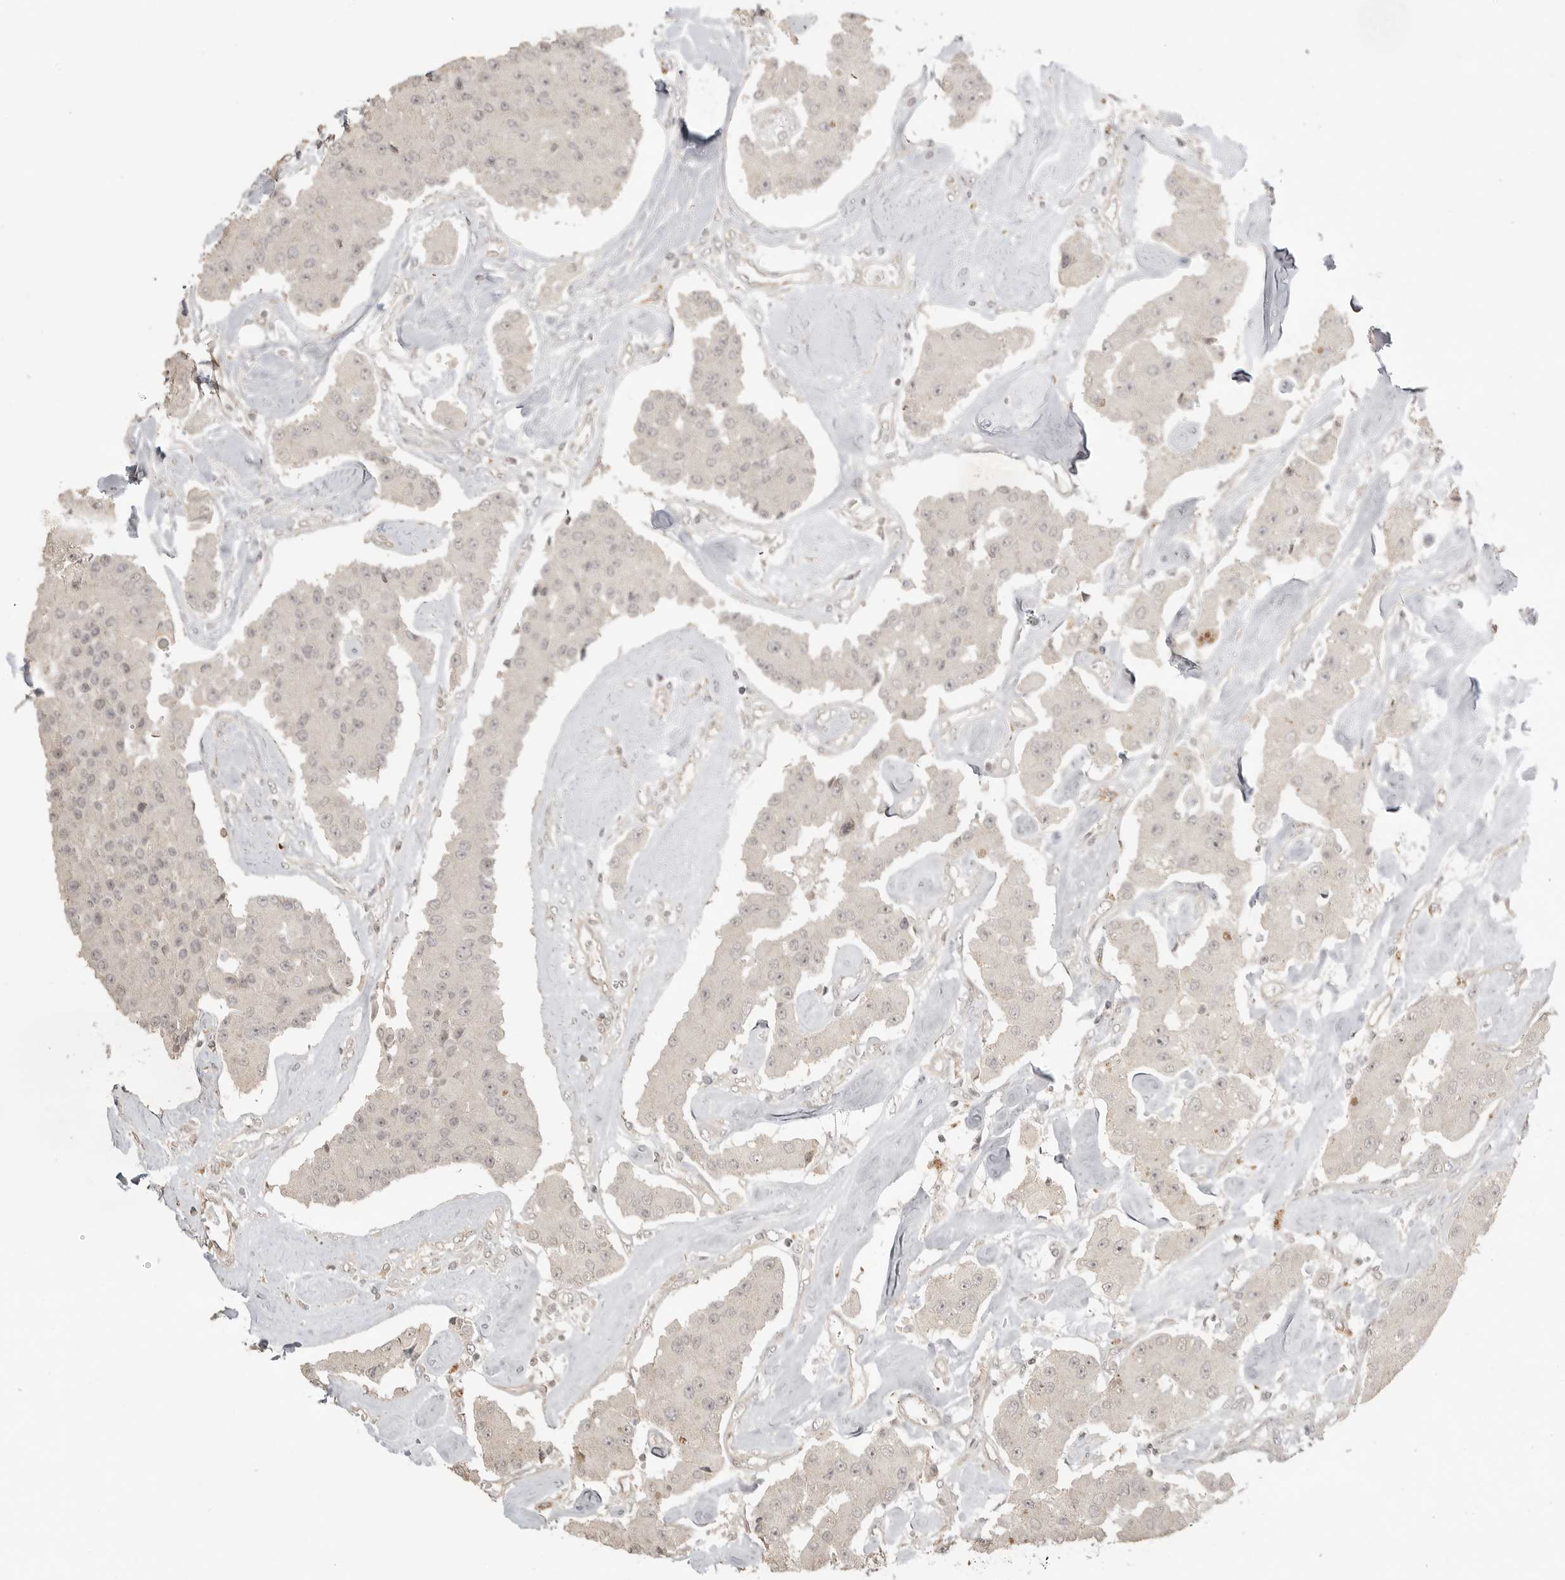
{"staining": {"intensity": "negative", "quantity": "none", "location": "none"}, "tissue": "carcinoid", "cell_type": "Tumor cells", "image_type": "cancer", "snomed": [{"axis": "morphology", "description": "Carcinoid, malignant, NOS"}, {"axis": "topography", "description": "Pancreas"}], "caption": "The immunohistochemistry micrograph has no significant positivity in tumor cells of carcinoid tissue. (DAB (3,3'-diaminobenzidine) IHC, high magnification).", "gene": "SMG8", "patient": {"sex": "male", "age": 41}}